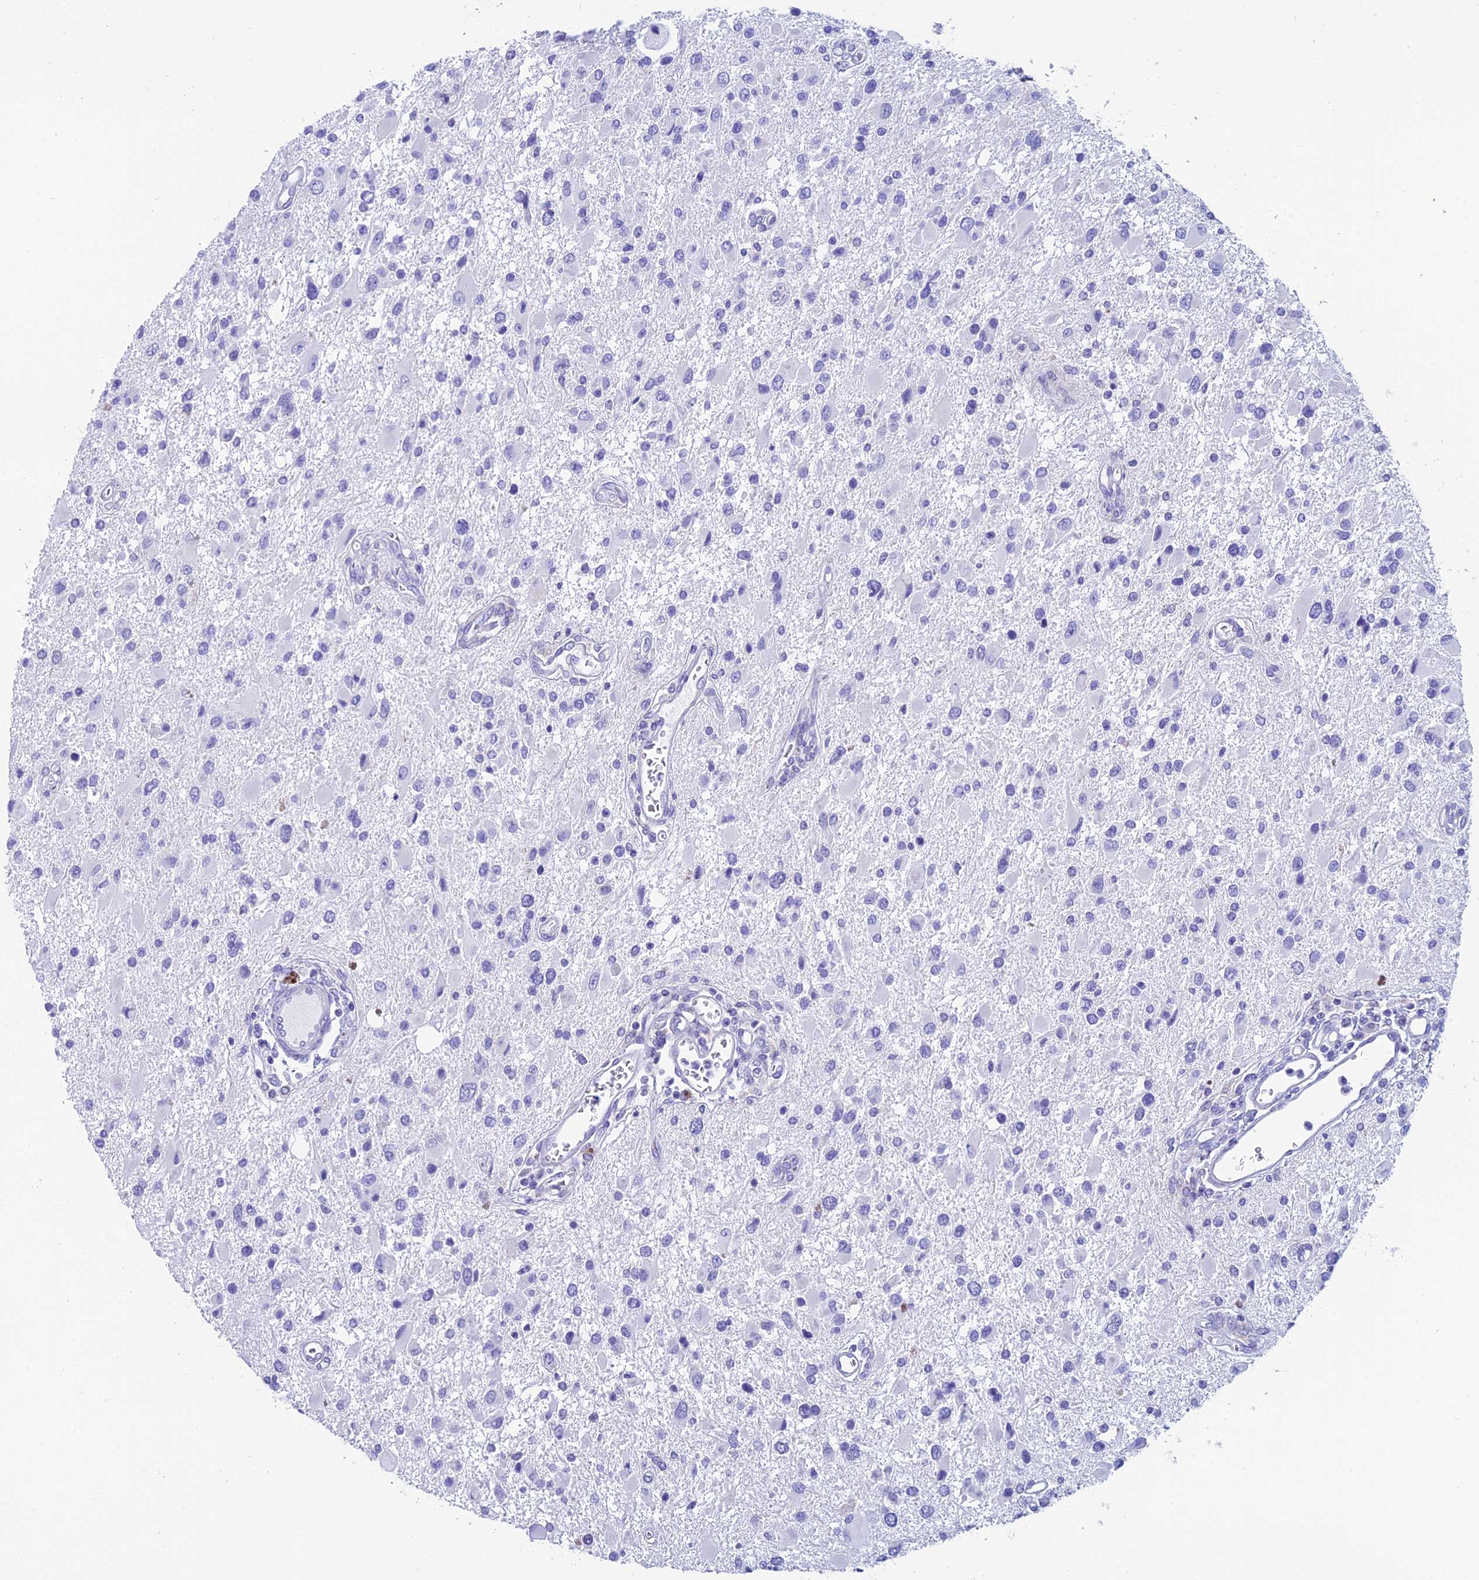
{"staining": {"intensity": "negative", "quantity": "none", "location": "none"}, "tissue": "glioma", "cell_type": "Tumor cells", "image_type": "cancer", "snomed": [{"axis": "morphology", "description": "Glioma, malignant, High grade"}, {"axis": "topography", "description": "Brain"}], "caption": "This photomicrograph is of glioma stained with IHC to label a protein in brown with the nuclei are counter-stained blue. There is no staining in tumor cells.", "gene": "REEP4", "patient": {"sex": "male", "age": 53}}